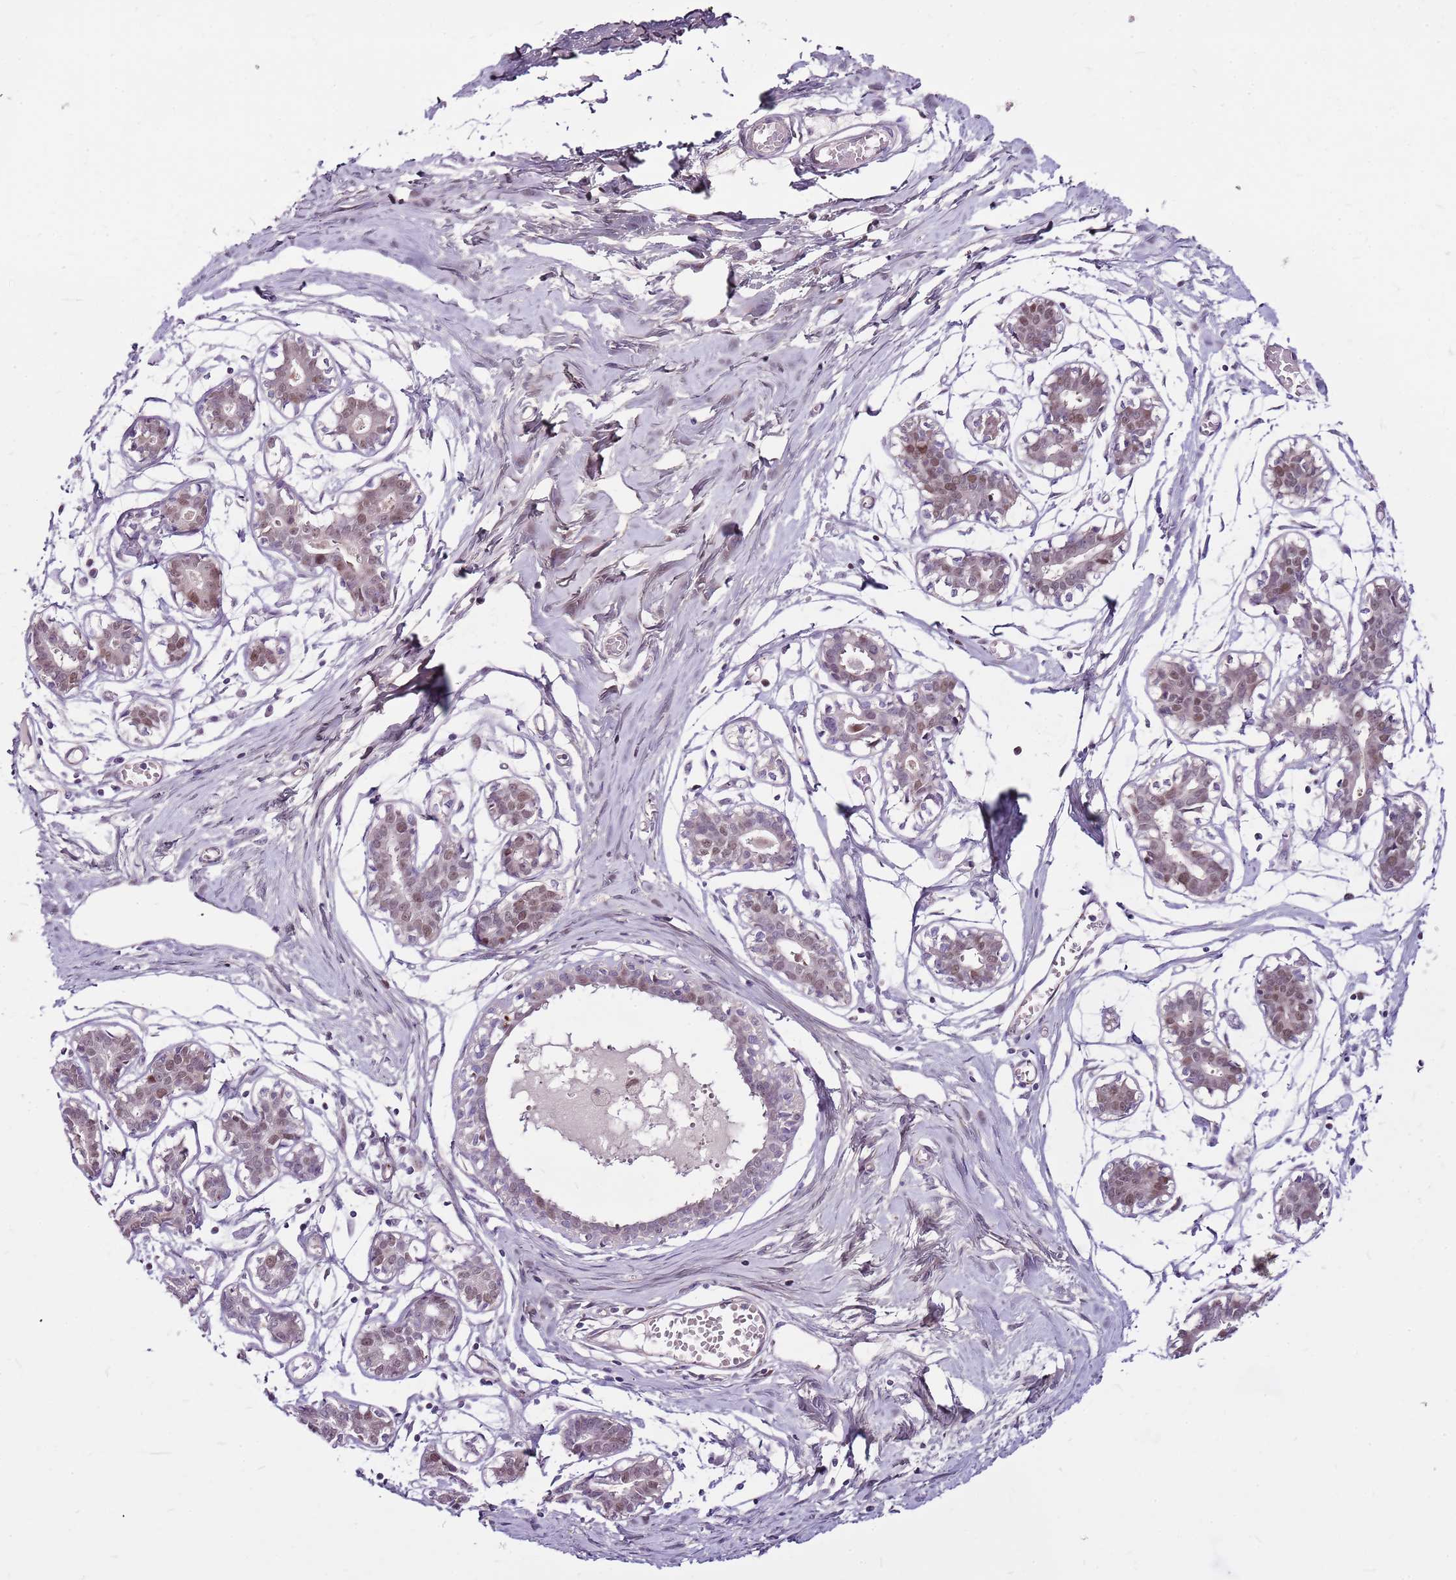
{"staining": {"intensity": "weak", "quantity": ">75%", "location": "cytoplasmic/membranous"}, "tissue": "breast", "cell_type": "Adipocytes", "image_type": "normal", "snomed": [{"axis": "morphology", "description": "Normal tissue, NOS"}, {"axis": "topography", "description": "Breast"}], "caption": "A micrograph of human breast stained for a protein exhibits weak cytoplasmic/membranous brown staining in adipocytes. (IHC, brightfield microscopy, high magnification).", "gene": "POLE3", "patient": {"sex": "female", "age": 27}}